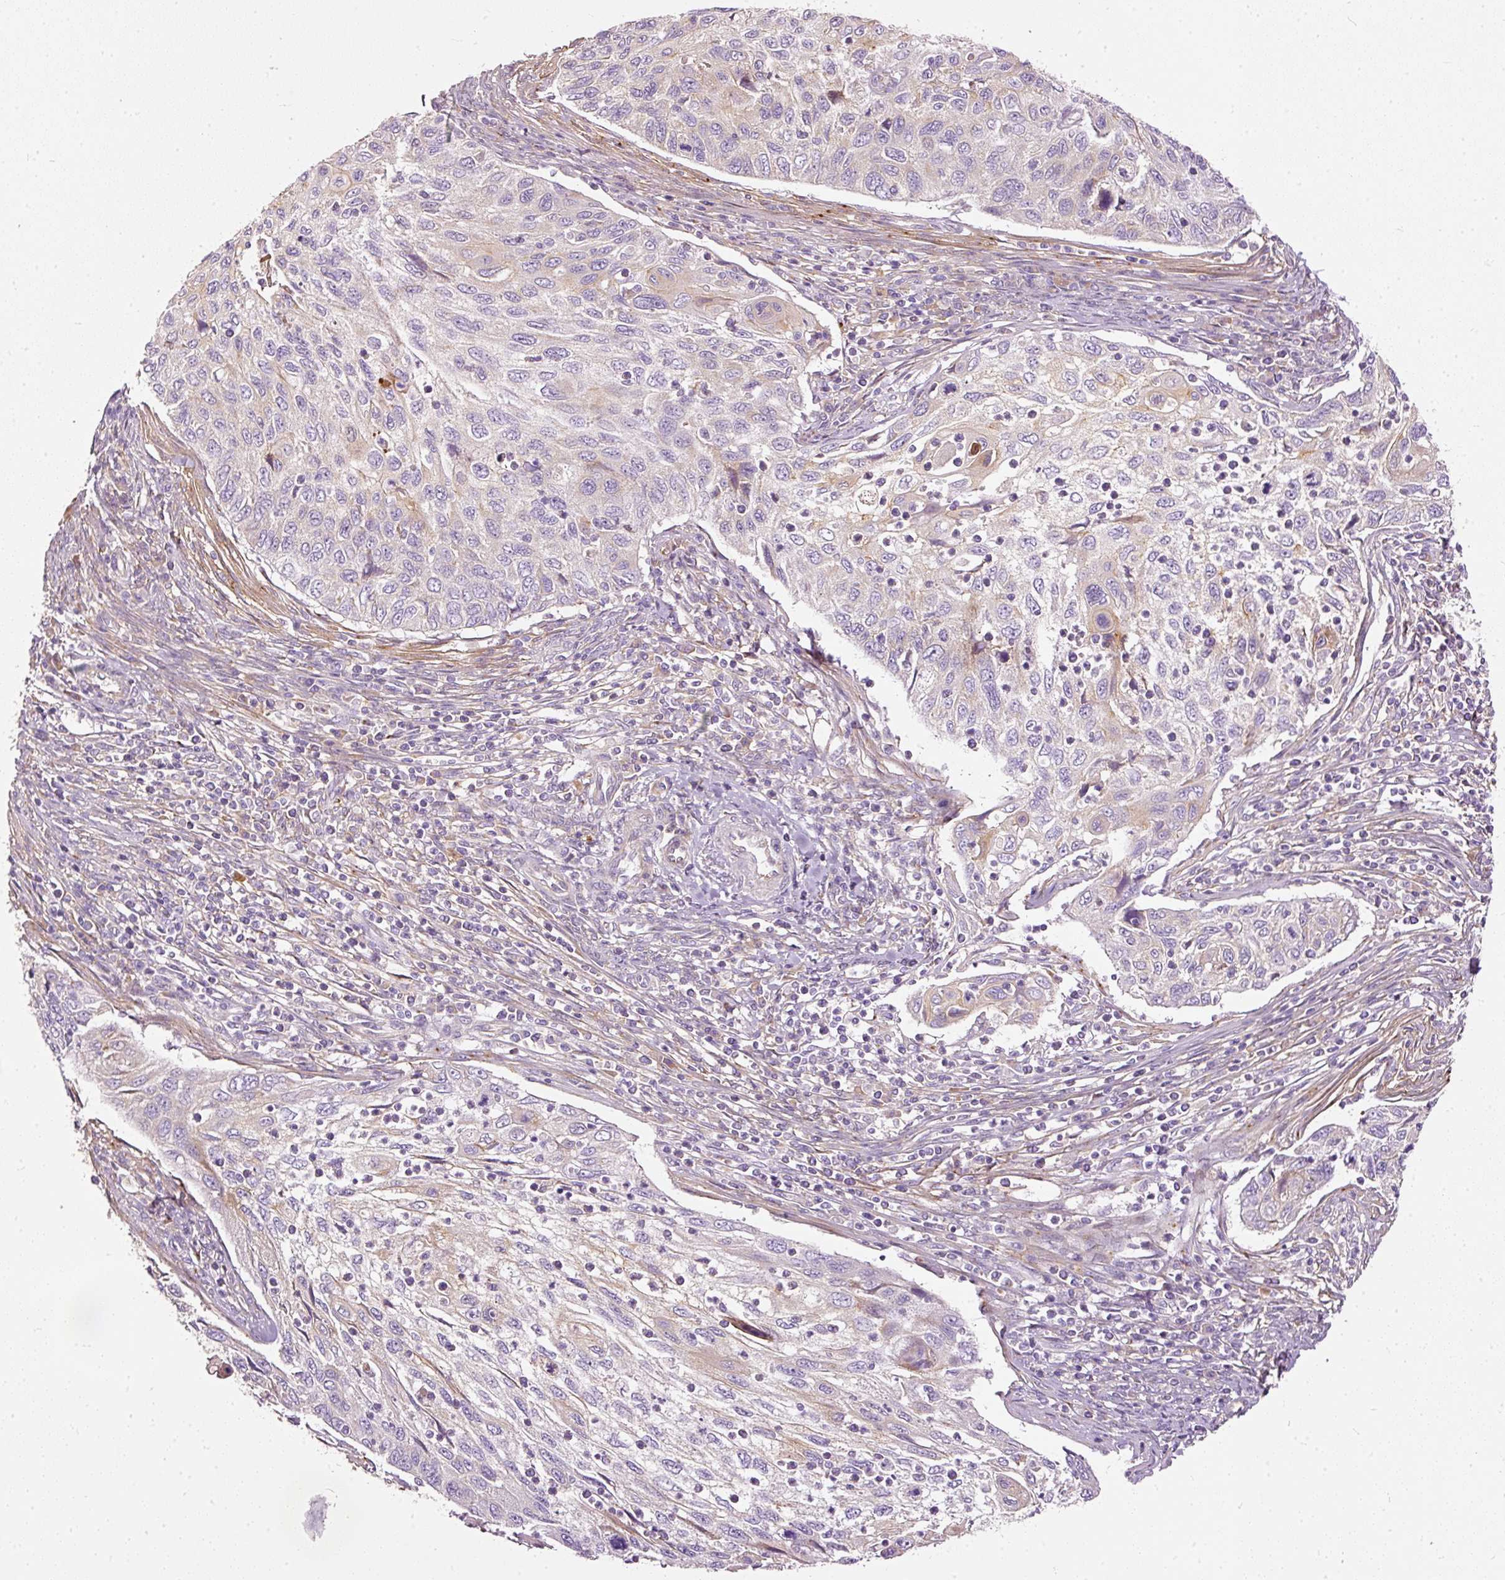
{"staining": {"intensity": "moderate", "quantity": "<25%", "location": "cytoplasmic/membranous"}, "tissue": "cervical cancer", "cell_type": "Tumor cells", "image_type": "cancer", "snomed": [{"axis": "morphology", "description": "Squamous cell carcinoma, NOS"}, {"axis": "topography", "description": "Cervix"}], "caption": "There is low levels of moderate cytoplasmic/membranous staining in tumor cells of cervical cancer, as demonstrated by immunohistochemical staining (brown color).", "gene": "PAQR9", "patient": {"sex": "female", "age": 70}}